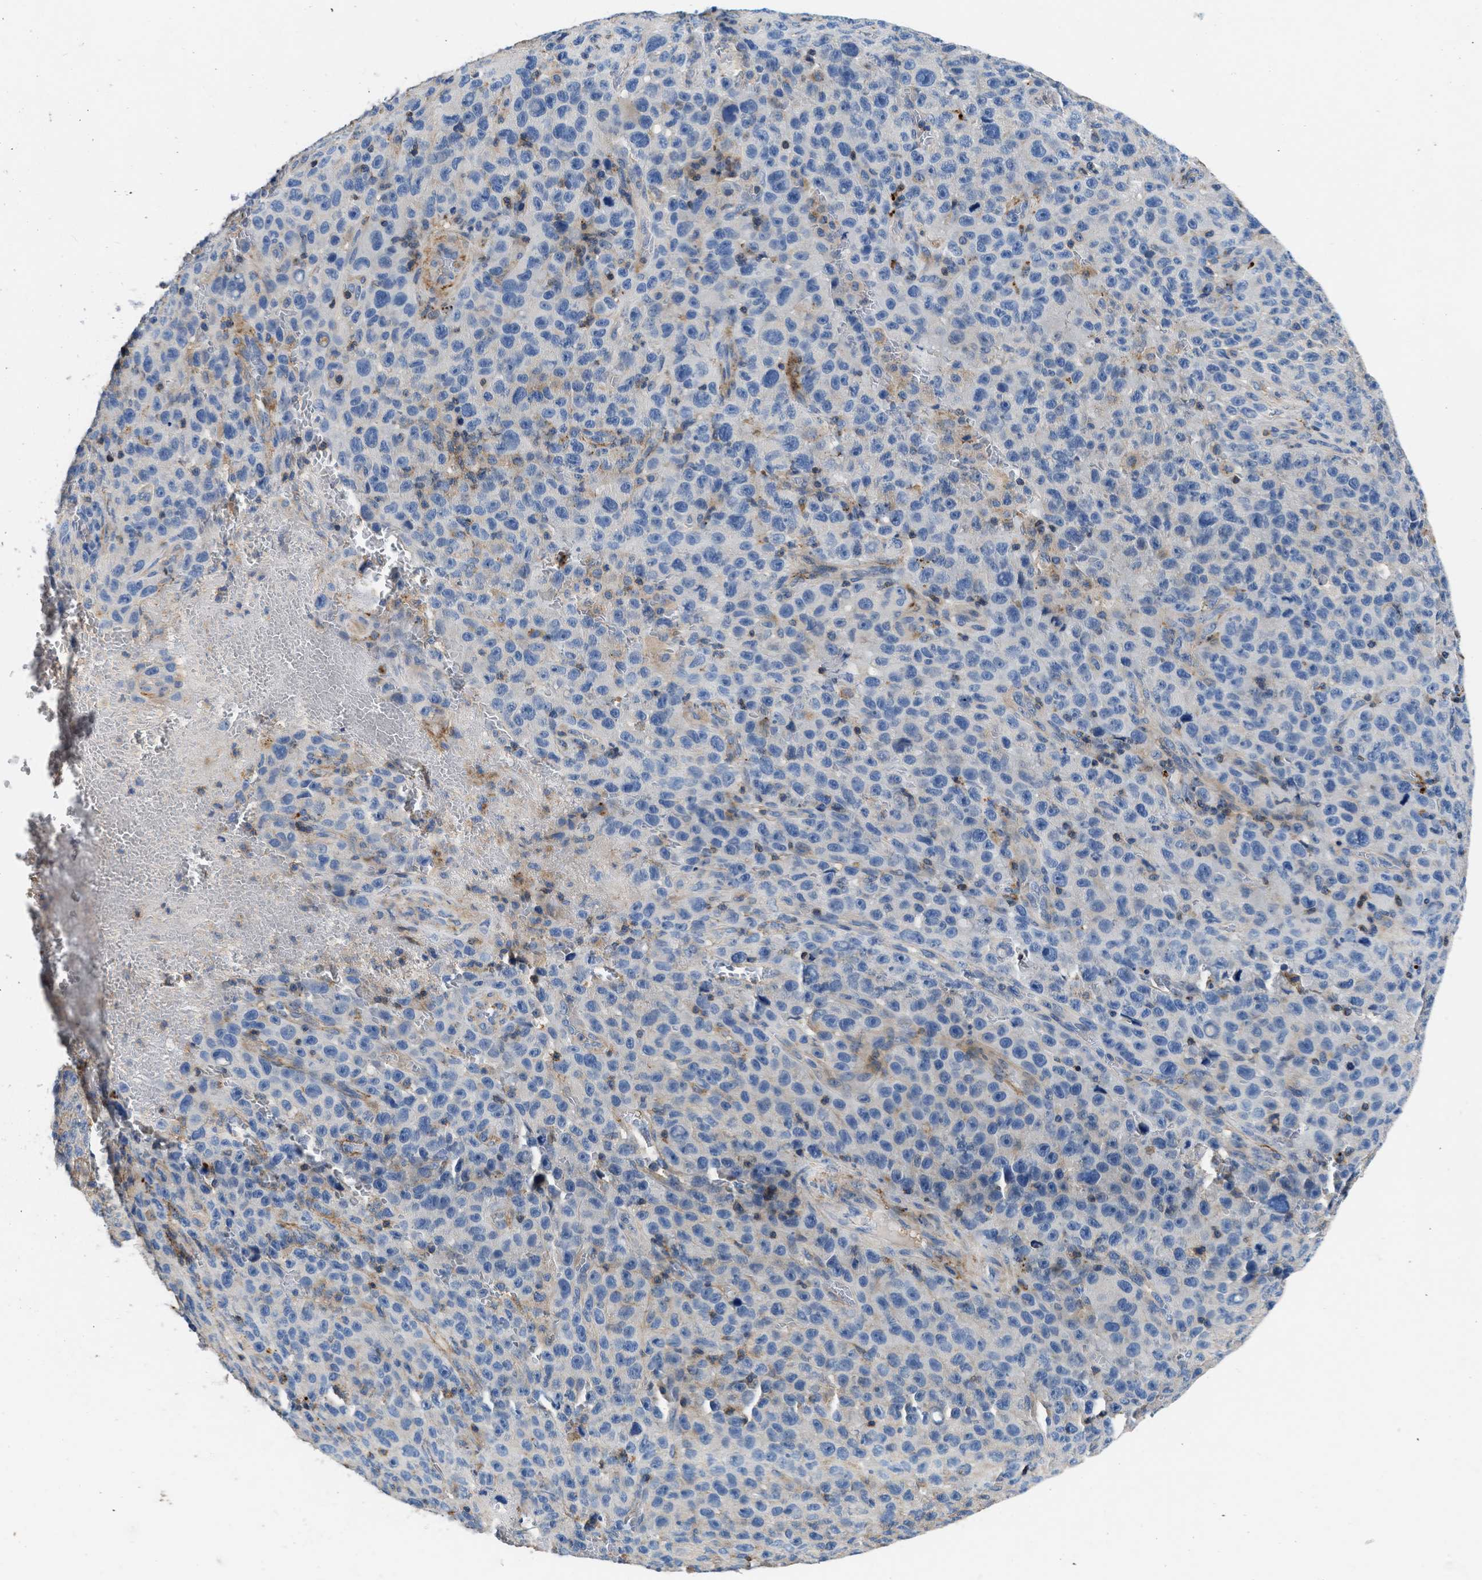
{"staining": {"intensity": "negative", "quantity": "none", "location": "none"}, "tissue": "melanoma", "cell_type": "Tumor cells", "image_type": "cancer", "snomed": [{"axis": "morphology", "description": "Malignant melanoma, NOS"}, {"axis": "topography", "description": "Skin"}], "caption": "DAB (3,3'-diaminobenzidine) immunohistochemical staining of human melanoma shows no significant staining in tumor cells.", "gene": "KCNQ4", "patient": {"sex": "female", "age": 82}}